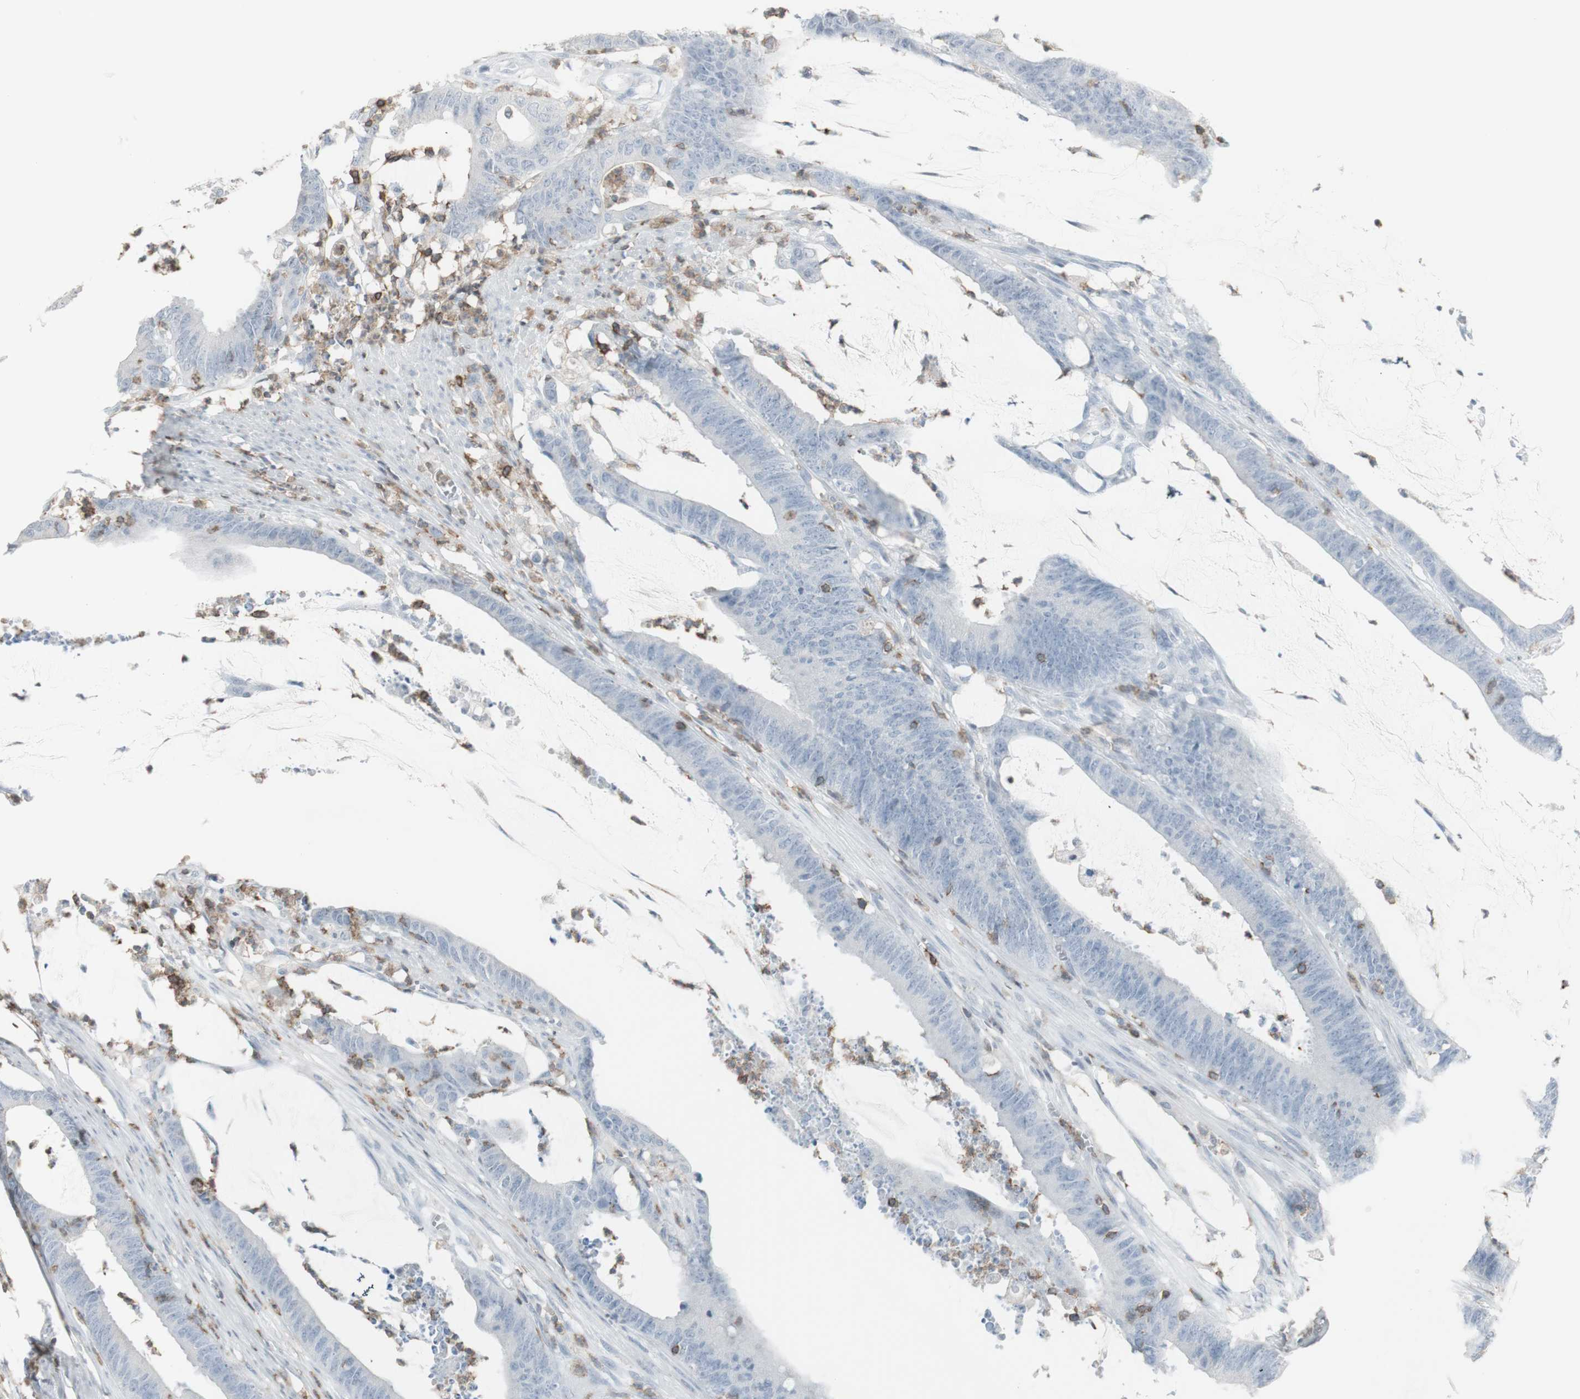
{"staining": {"intensity": "negative", "quantity": "none", "location": "none"}, "tissue": "colorectal cancer", "cell_type": "Tumor cells", "image_type": "cancer", "snomed": [{"axis": "morphology", "description": "Adenocarcinoma, NOS"}, {"axis": "topography", "description": "Rectum"}], "caption": "Protein analysis of colorectal cancer (adenocarcinoma) reveals no significant staining in tumor cells. (DAB immunohistochemistry with hematoxylin counter stain).", "gene": "NRG1", "patient": {"sex": "female", "age": 66}}